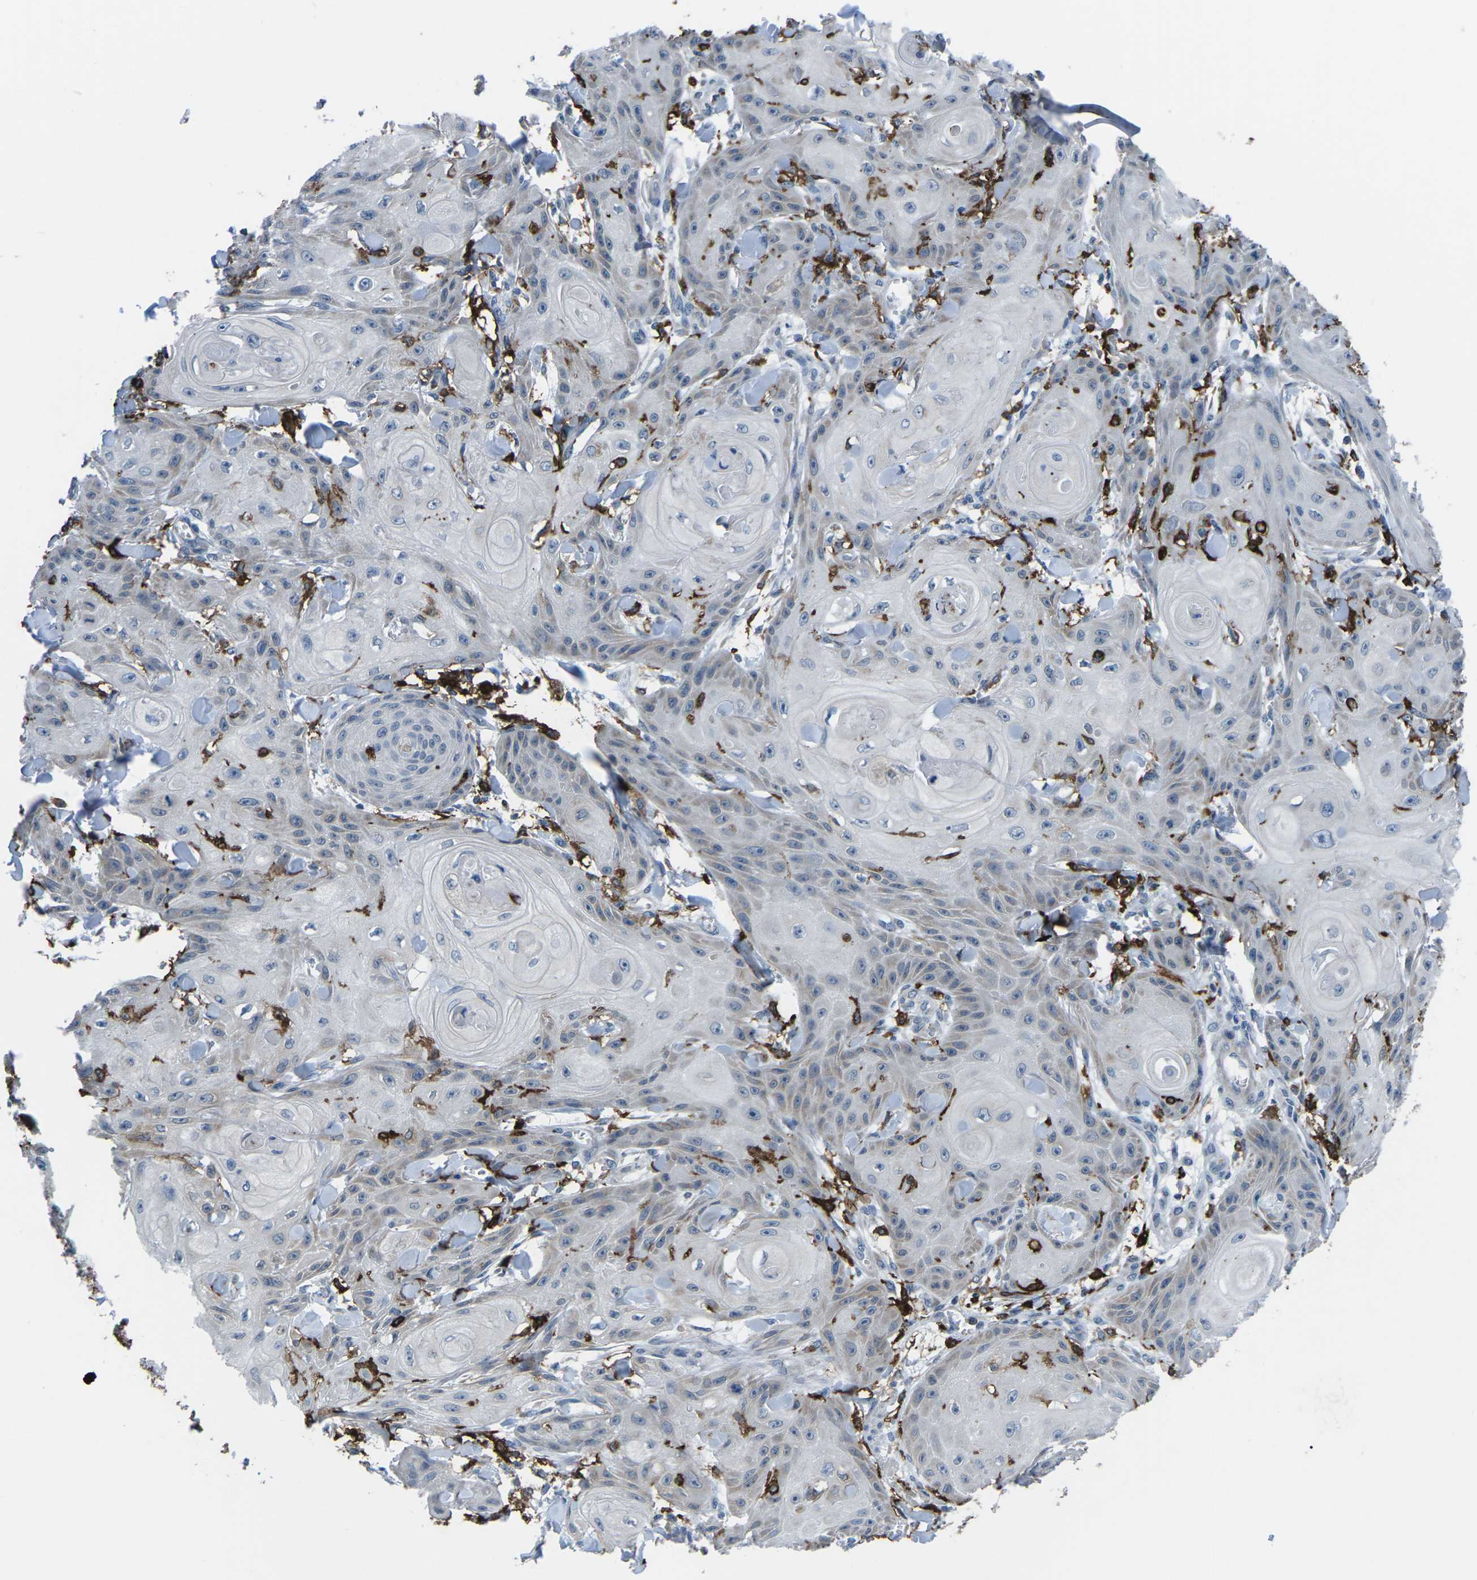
{"staining": {"intensity": "weak", "quantity": "<25%", "location": "cytoplasmic/membranous"}, "tissue": "skin cancer", "cell_type": "Tumor cells", "image_type": "cancer", "snomed": [{"axis": "morphology", "description": "Squamous cell carcinoma, NOS"}, {"axis": "topography", "description": "Skin"}], "caption": "The photomicrograph exhibits no staining of tumor cells in skin cancer (squamous cell carcinoma). The staining is performed using DAB brown chromogen with nuclei counter-stained in using hematoxylin.", "gene": "PTPN1", "patient": {"sex": "male", "age": 74}}